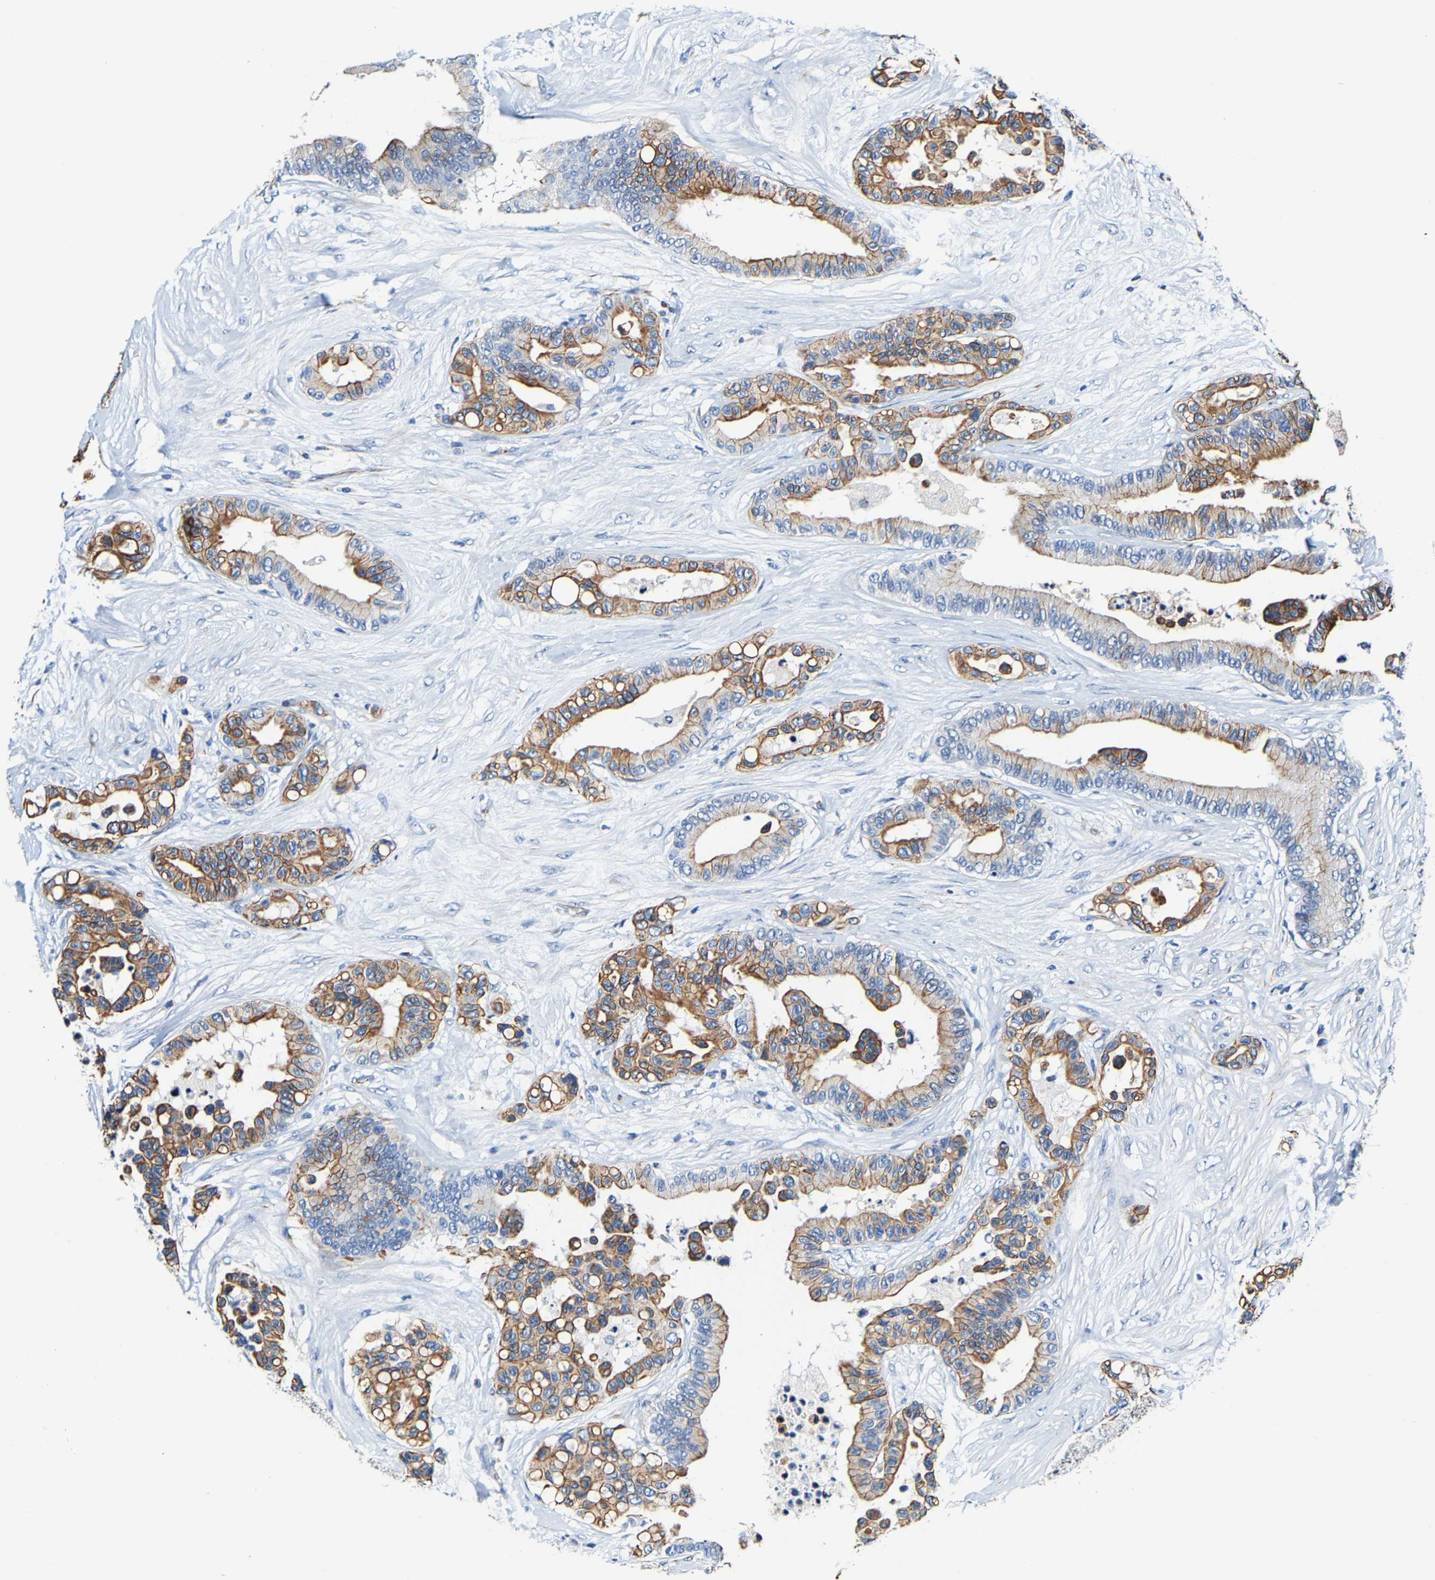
{"staining": {"intensity": "moderate", "quantity": ">75%", "location": "cytoplasmic/membranous"}, "tissue": "colorectal cancer", "cell_type": "Tumor cells", "image_type": "cancer", "snomed": [{"axis": "morphology", "description": "Adenocarcinoma, NOS"}, {"axis": "topography", "description": "Colon"}], "caption": "Colorectal cancer was stained to show a protein in brown. There is medium levels of moderate cytoplasmic/membranous expression in about >75% of tumor cells. (Brightfield microscopy of DAB IHC at high magnification).", "gene": "MMEL1", "patient": {"sex": "male", "age": 82}}